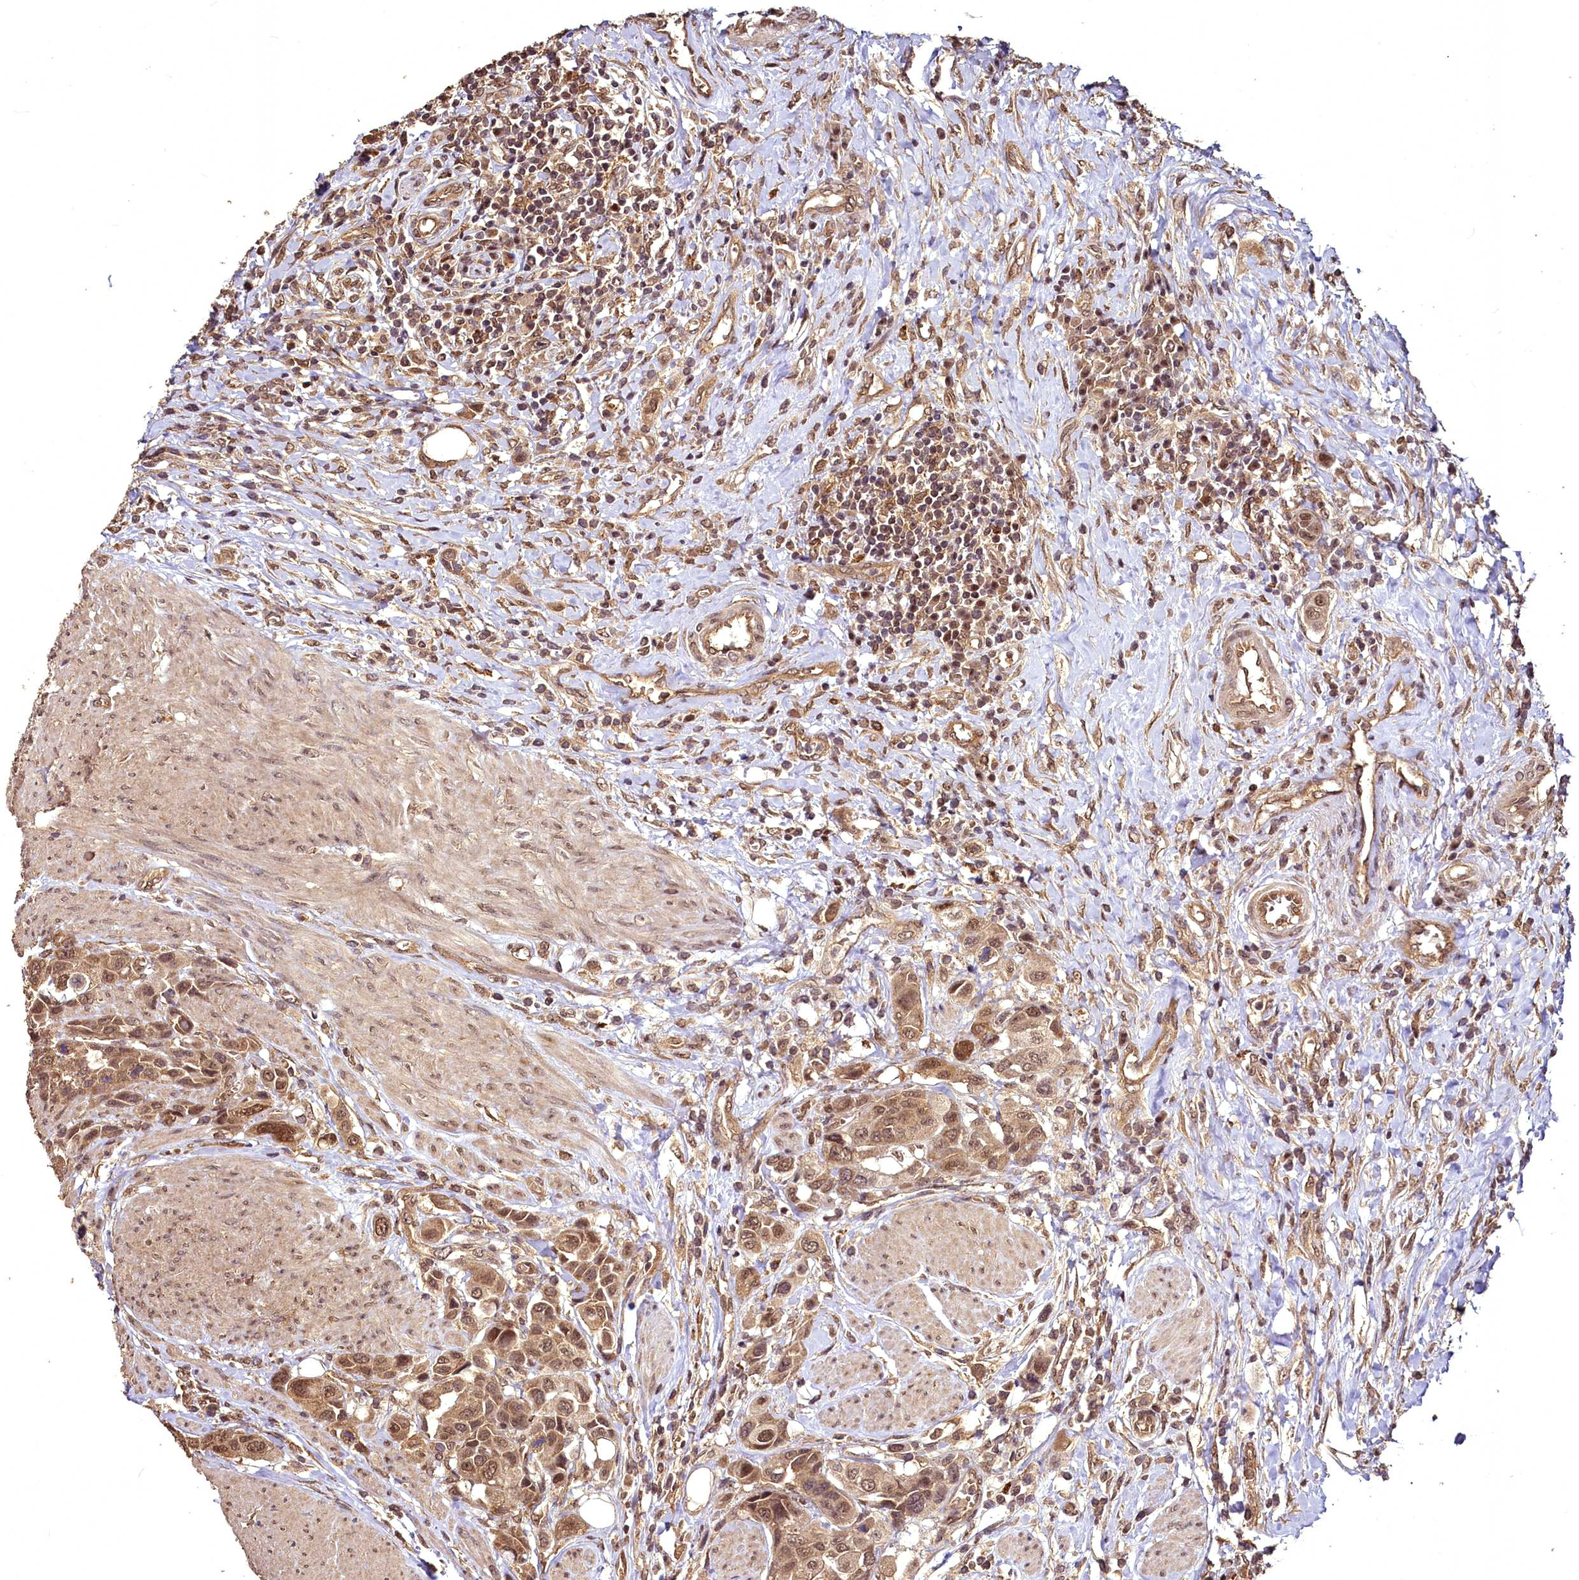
{"staining": {"intensity": "moderate", "quantity": ">75%", "location": "cytoplasmic/membranous,nuclear"}, "tissue": "urothelial cancer", "cell_type": "Tumor cells", "image_type": "cancer", "snomed": [{"axis": "morphology", "description": "Urothelial carcinoma, High grade"}, {"axis": "topography", "description": "Urinary bladder"}], "caption": "Immunohistochemistry (DAB) staining of urothelial carcinoma (high-grade) reveals moderate cytoplasmic/membranous and nuclear protein positivity in about >75% of tumor cells.", "gene": "VPS51", "patient": {"sex": "male", "age": 50}}